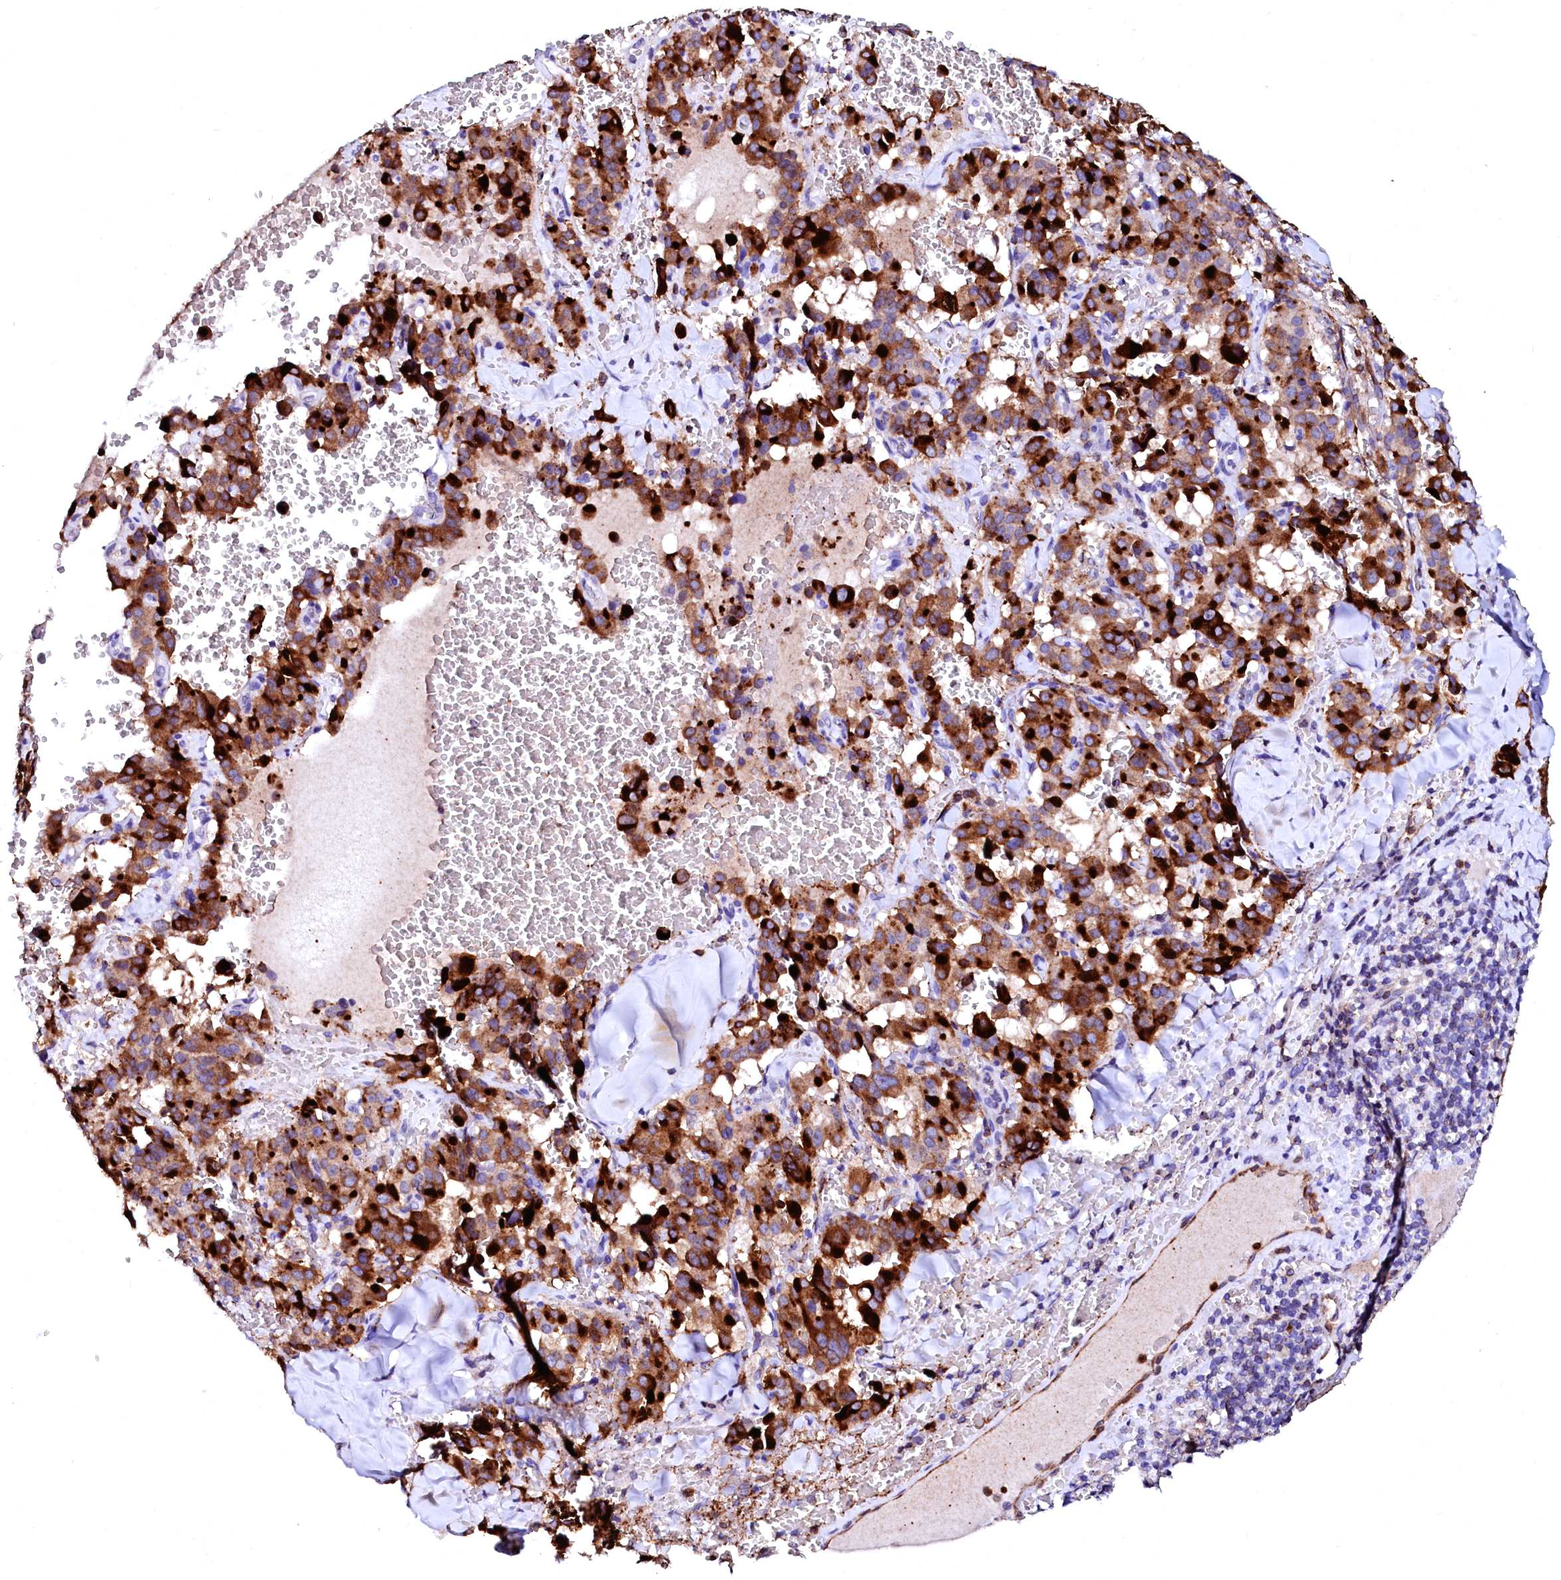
{"staining": {"intensity": "strong", "quantity": ">75%", "location": "cytoplasmic/membranous"}, "tissue": "pancreatic cancer", "cell_type": "Tumor cells", "image_type": "cancer", "snomed": [{"axis": "morphology", "description": "Adenocarcinoma, NOS"}, {"axis": "topography", "description": "Pancreas"}], "caption": "Protein analysis of pancreatic cancer (adenocarcinoma) tissue reveals strong cytoplasmic/membranous staining in about >75% of tumor cells.", "gene": "RAB27A", "patient": {"sex": "male", "age": 65}}